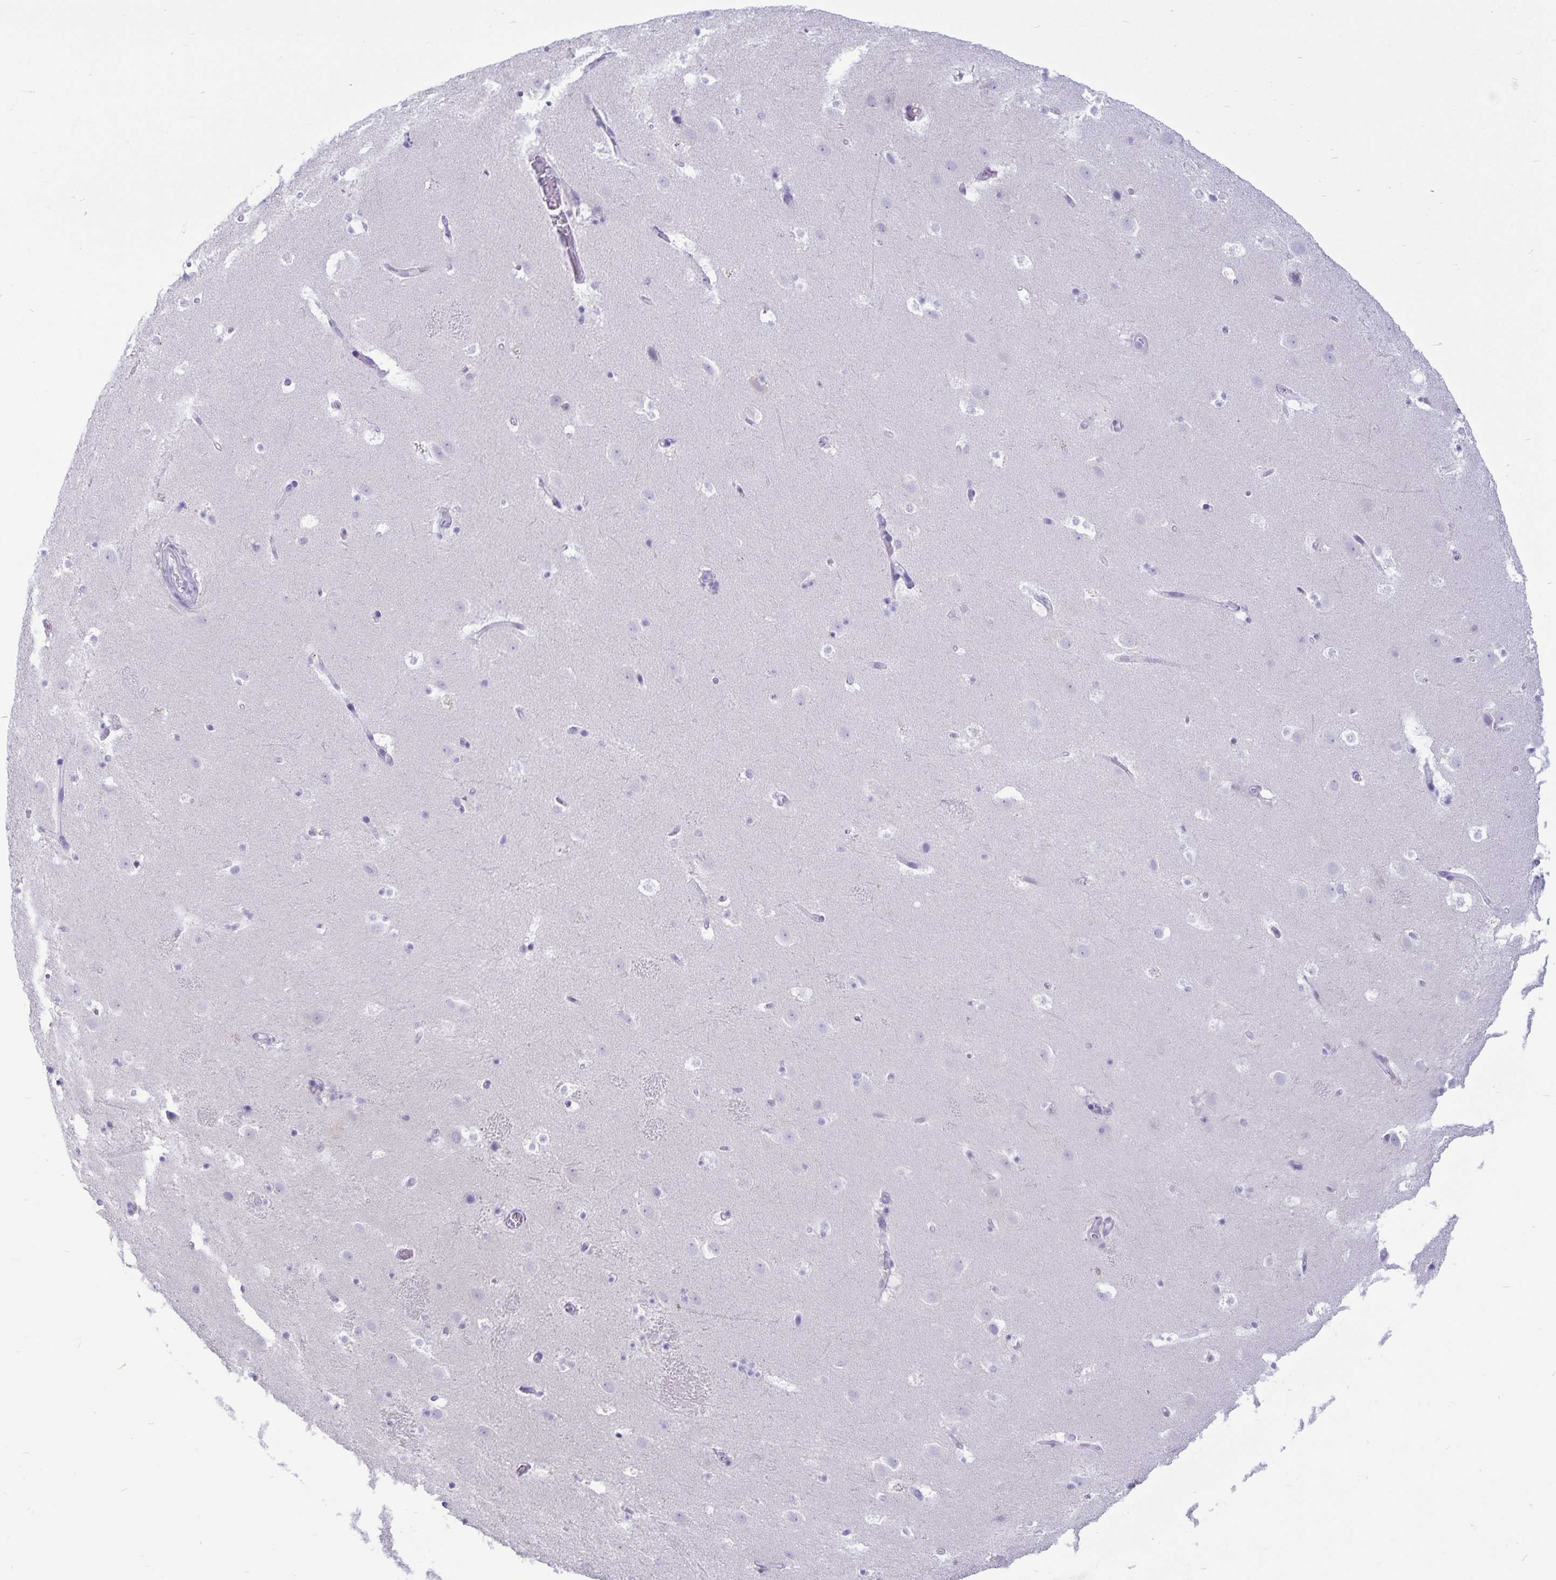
{"staining": {"intensity": "negative", "quantity": "none", "location": "none"}, "tissue": "caudate", "cell_type": "Glial cells", "image_type": "normal", "snomed": [{"axis": "morphology", "description": "Normal tissue, NOS"}, {"axis": "topography", "description": "Lateral ventricle wall"}], "caption": "Caudate was stained to show a protein in brown. There is no significant expression in glial cells. (Stains: DAB immunohistochemistry (IHC) with hematoxylin counter stain, Microscopy: brightfield microscopy at high magnification).", "gene": "IBTK", "patient": {"sex": "male", "age": 37}}